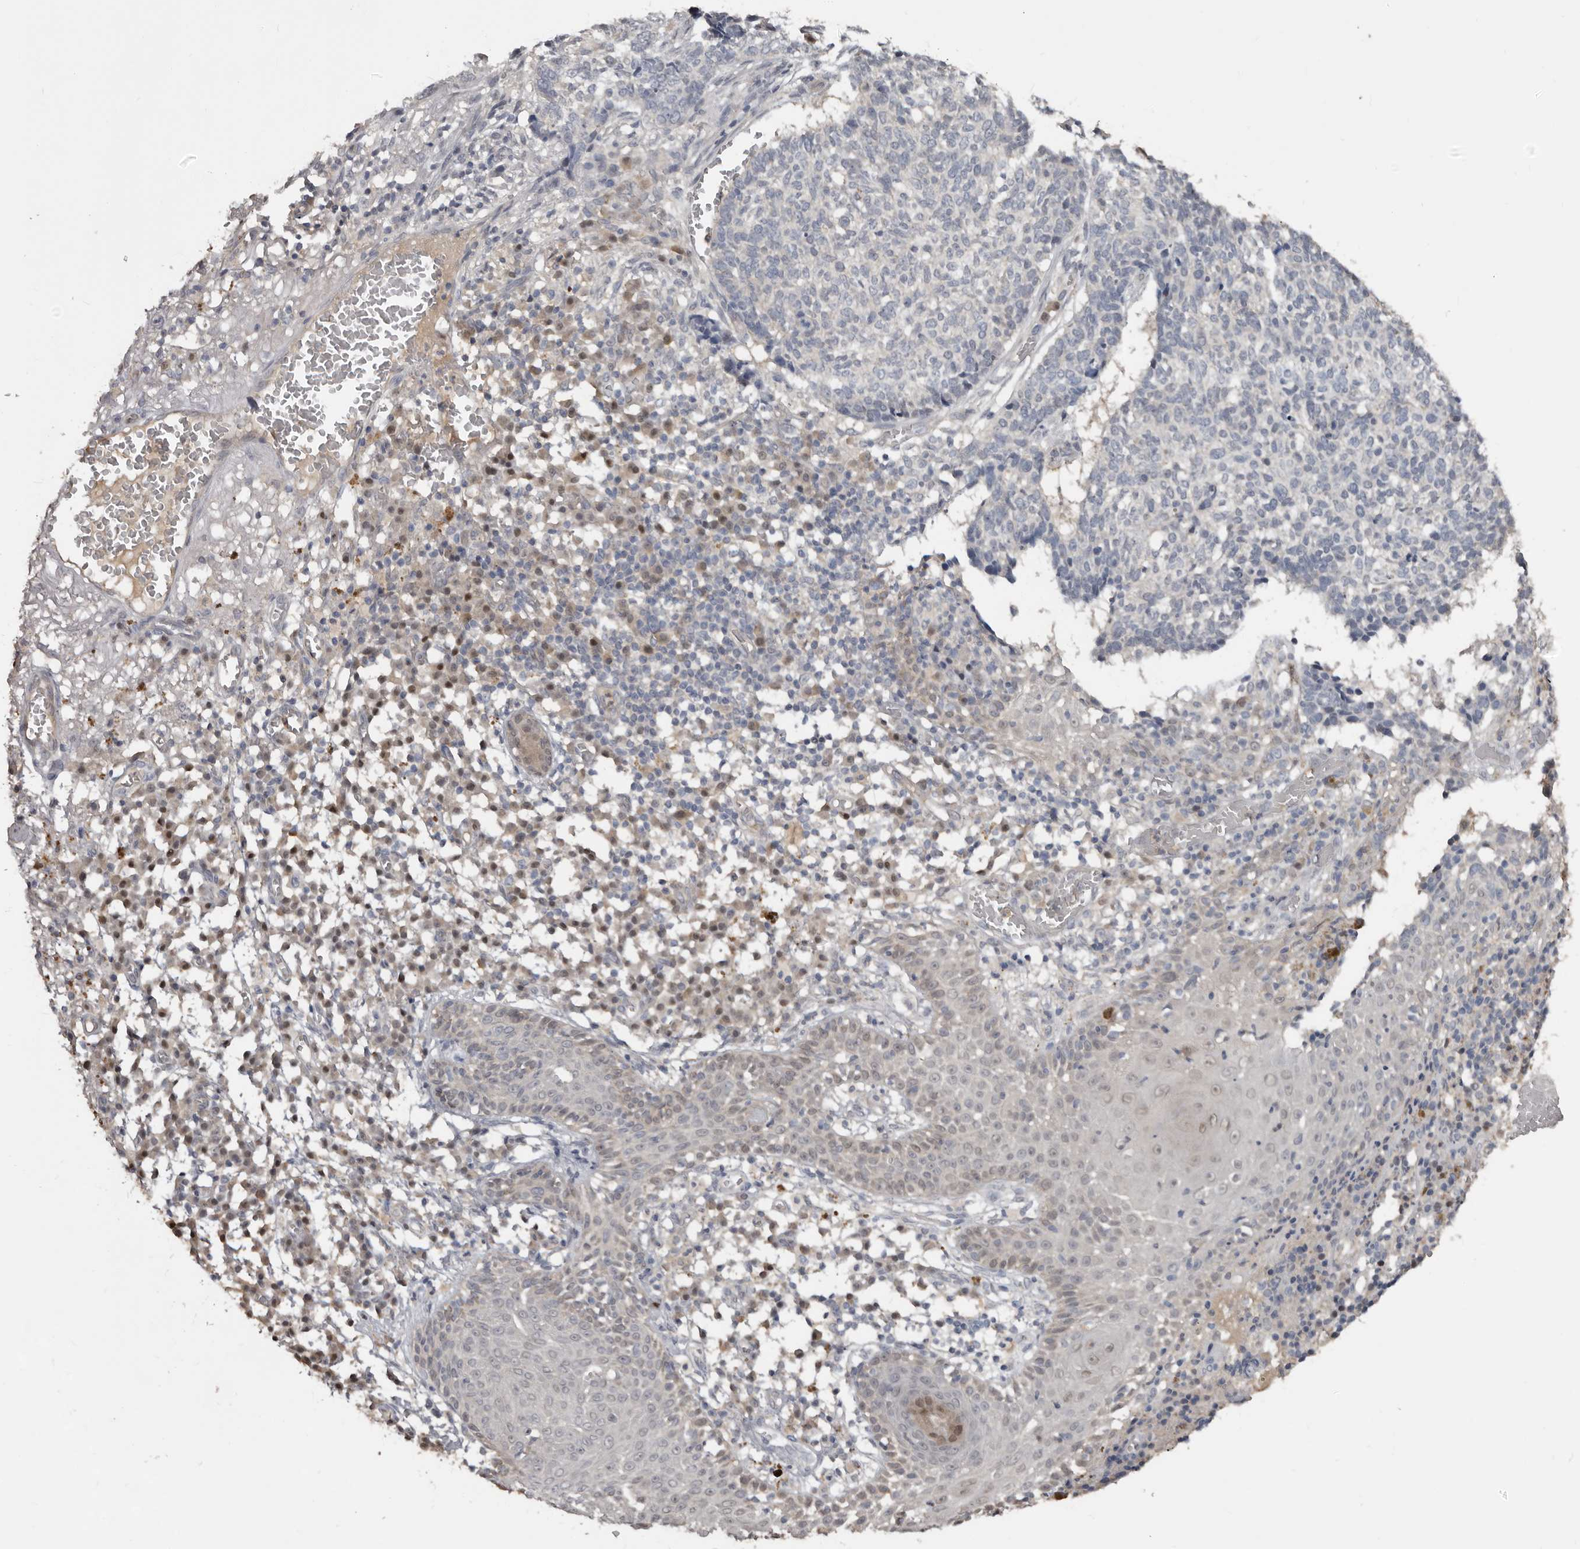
{"staining": {"intensity": "negative", "quantity": "none", "location": "none"}, "tissue": "skin cancer", "cell_type": "Tumor cells", "image_type": "cancer", "snomed": [{"axis": "morphology", "description": "Basal cell carcinoma"}, {"axis": "topography", "description": "Skin"}], "caption": "The photomicrograph reveals no significant positivity in tumor cells of skin basal cell carcinoma.", "gene": "RBKS", "patient": {"sex": "male", "age": 85}}